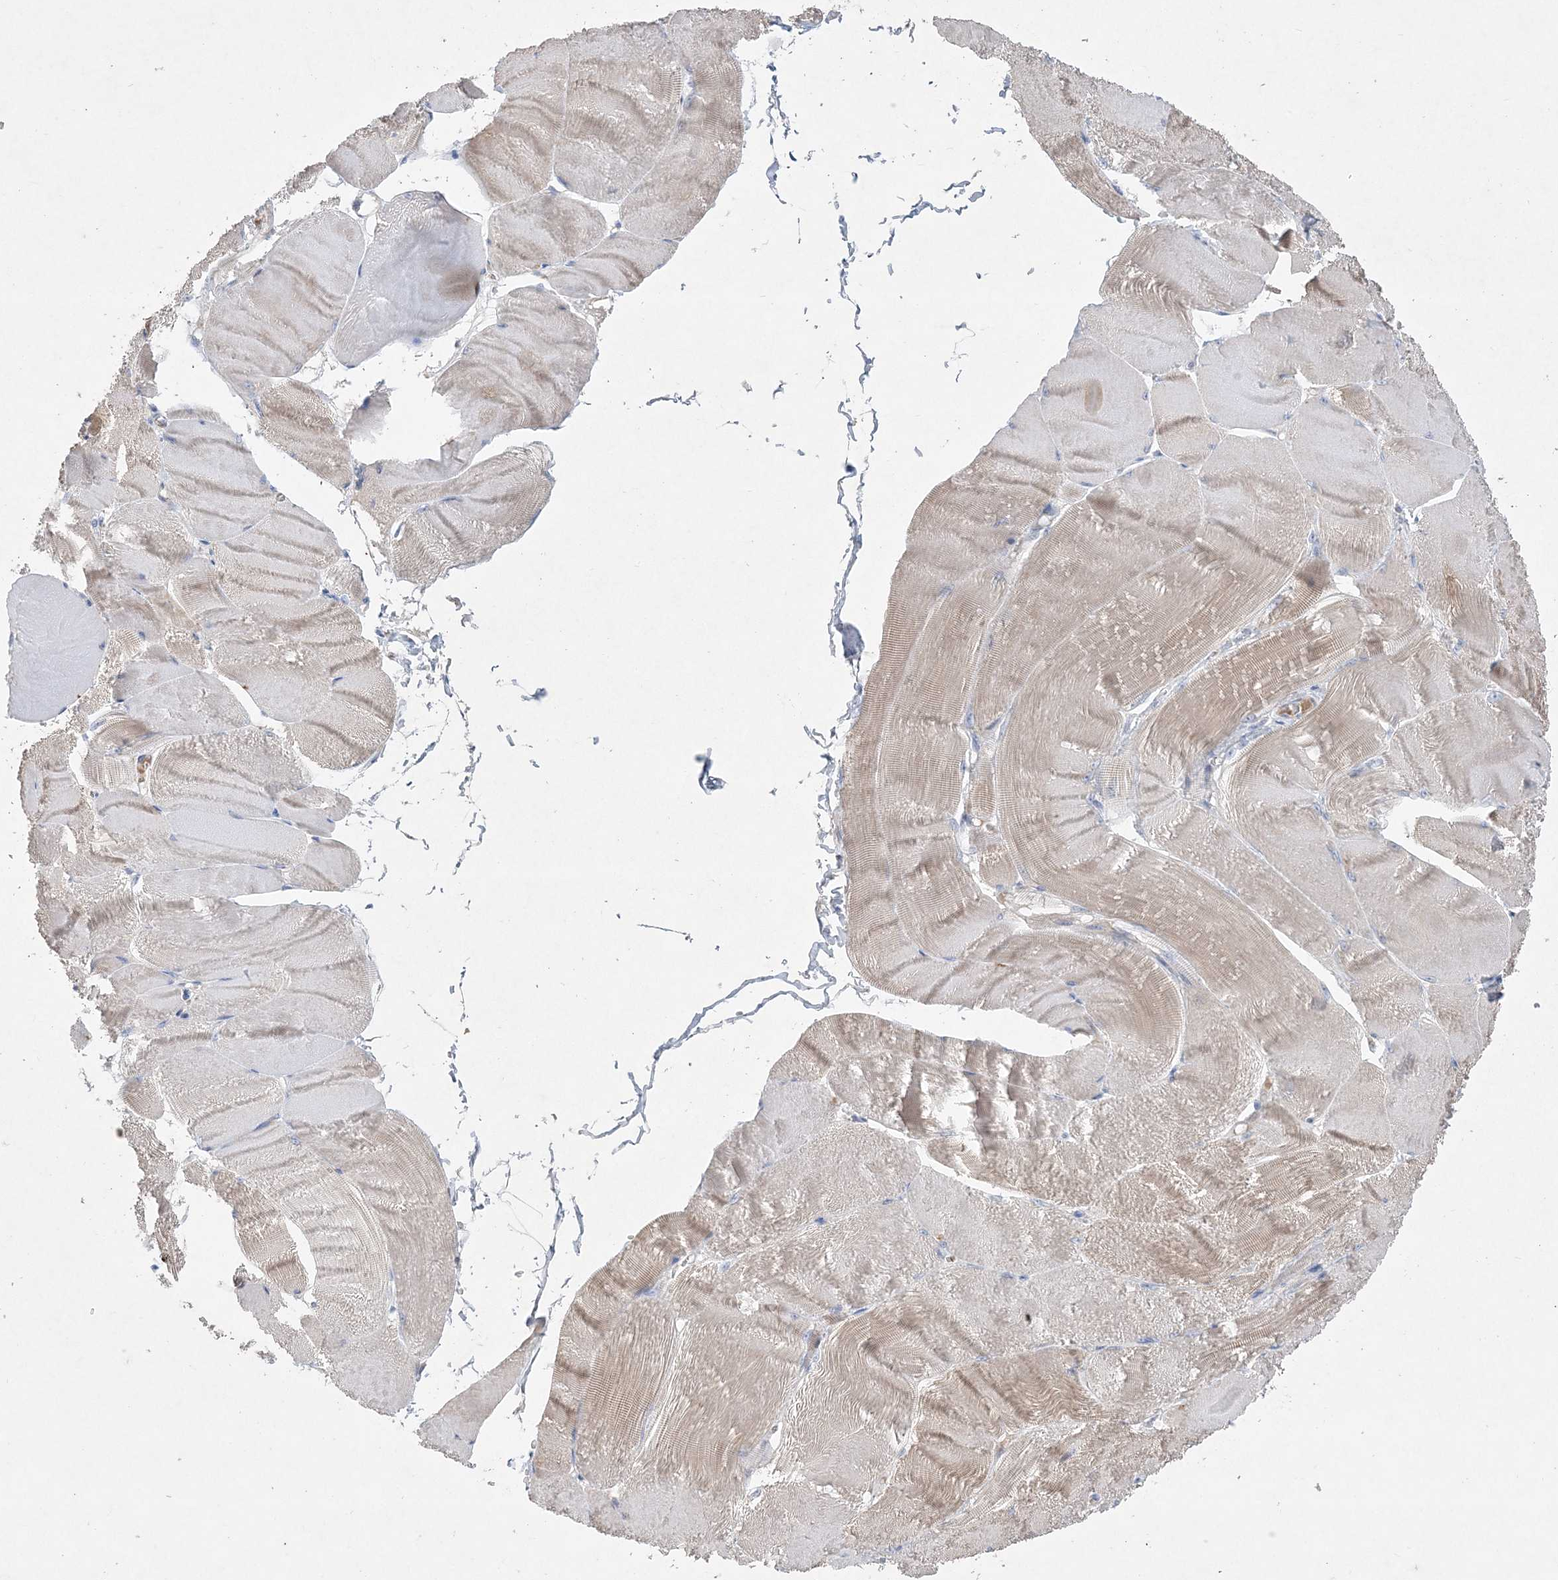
{"staining": {"intensity": "weak", "quantity": "25%-75%", "location": "cytoplasmic/membranous"}, "tissue": "skeletal muscle", "cell_type": "Myocytes", "image_type": "normal", "snomed": [{"axis": "morphology", "description": "Normal tissue, NOS"}, {"axis": "morphology", "description": "Basal cell carcinoma"}, {"axis": "topography", "description": "Skeletal muscle"}], "caption": "Brown immunohistochemical staining in unremarkable skeletal muscle demonstrates weak cytoplasmic/membranous expression in approximately 25%-75% of myocytes.", "gene": "ADCK2", "patient": {"sex": "female", "age": 64}}